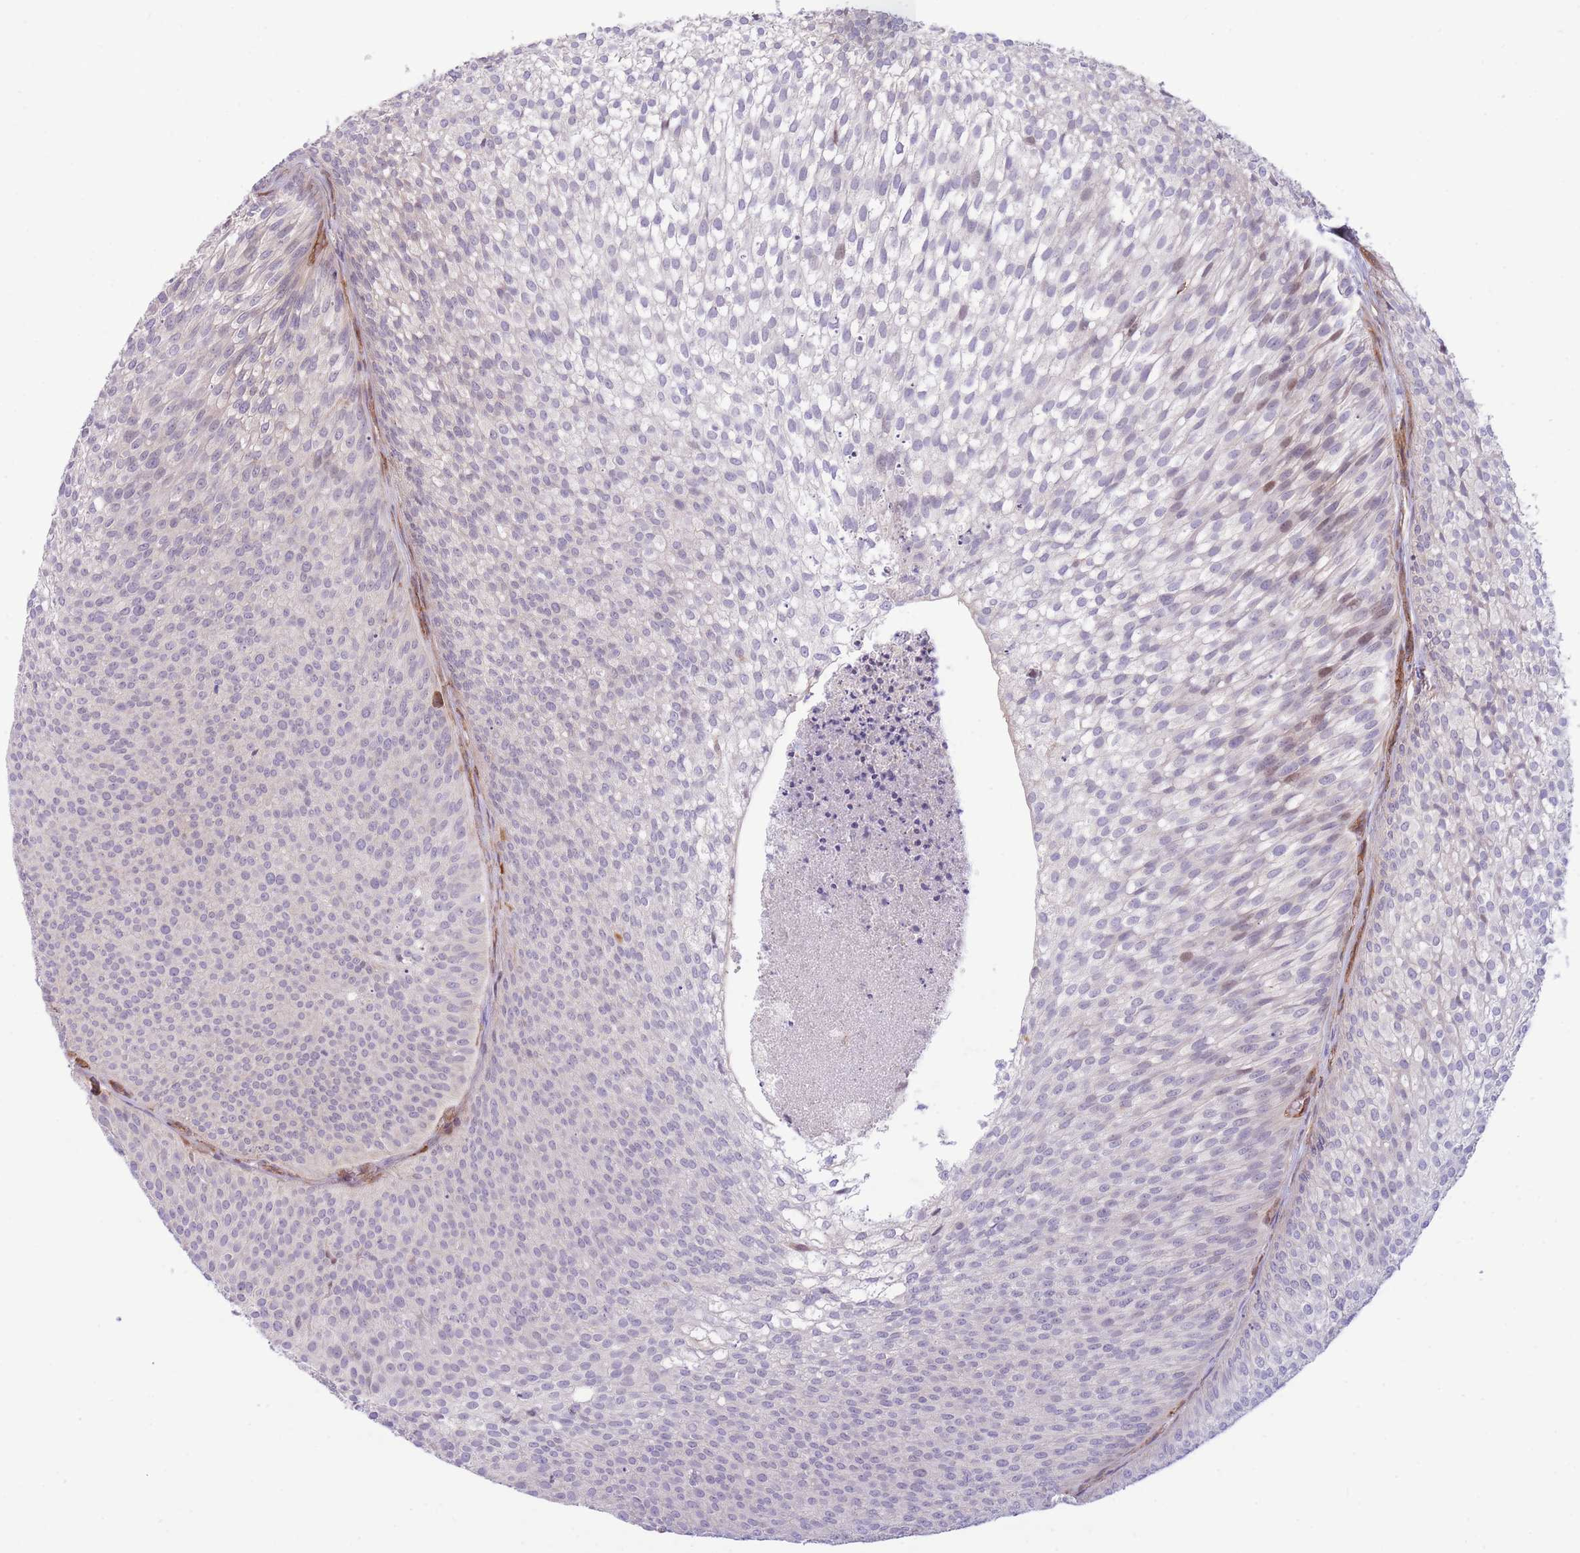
{"staining": {"intensity": "negative", "quantity": "none", "location": "none"}, "tissue": "urothelial cancer", "cell_type": "Tumor cells", "image_type": "cancer", "snomed": [{"axis": "morphology", "description": "Urothelial carcinoma, Low grade"}, {"axis": "topography", "description": "Urinary bladder"}], "caption": "Protein analysis of low-grade urothelial carcinoma reveals no significant staining in tumor cells.", "gene": "CDC25B", "patient": {"sex": "male", "age": 91}}